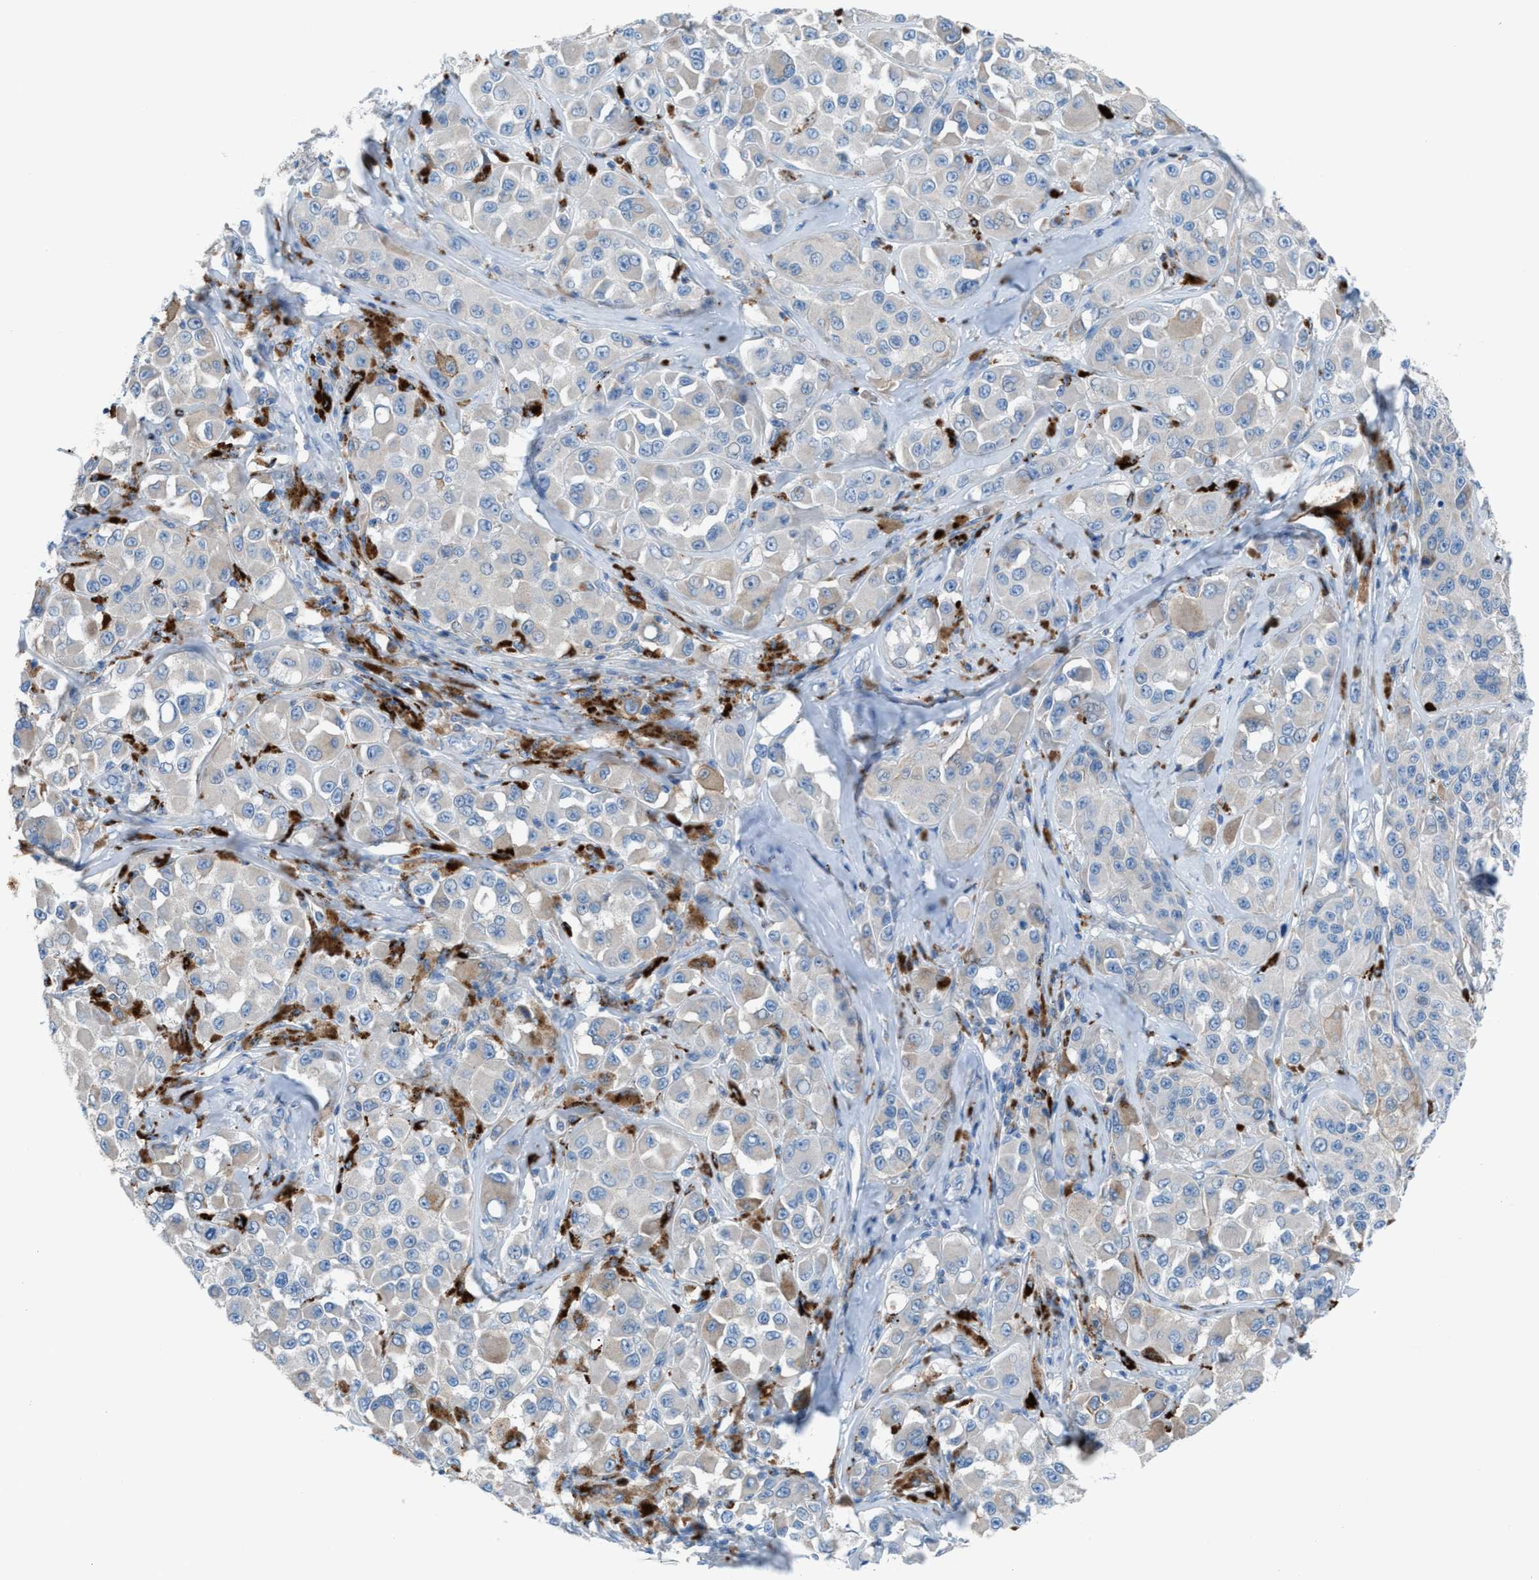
{"staining": {"intensity": "negative", "quantity": "none", "location": "none"}, "tissue": "melanoma", "cell_type": "Tumor cells", "image_type": "cancer", "snomed": [{"axis": "morphology", "description": "Malignant melanoma, NOS"}, {"axis": "topography", "description": "Skin"}], "caption": "The photomicrograph demonstrates no staining of tumor cells in malignant melanoma.", "gene": "CD1B", "patient": {"sex": "male", "age": 84}}